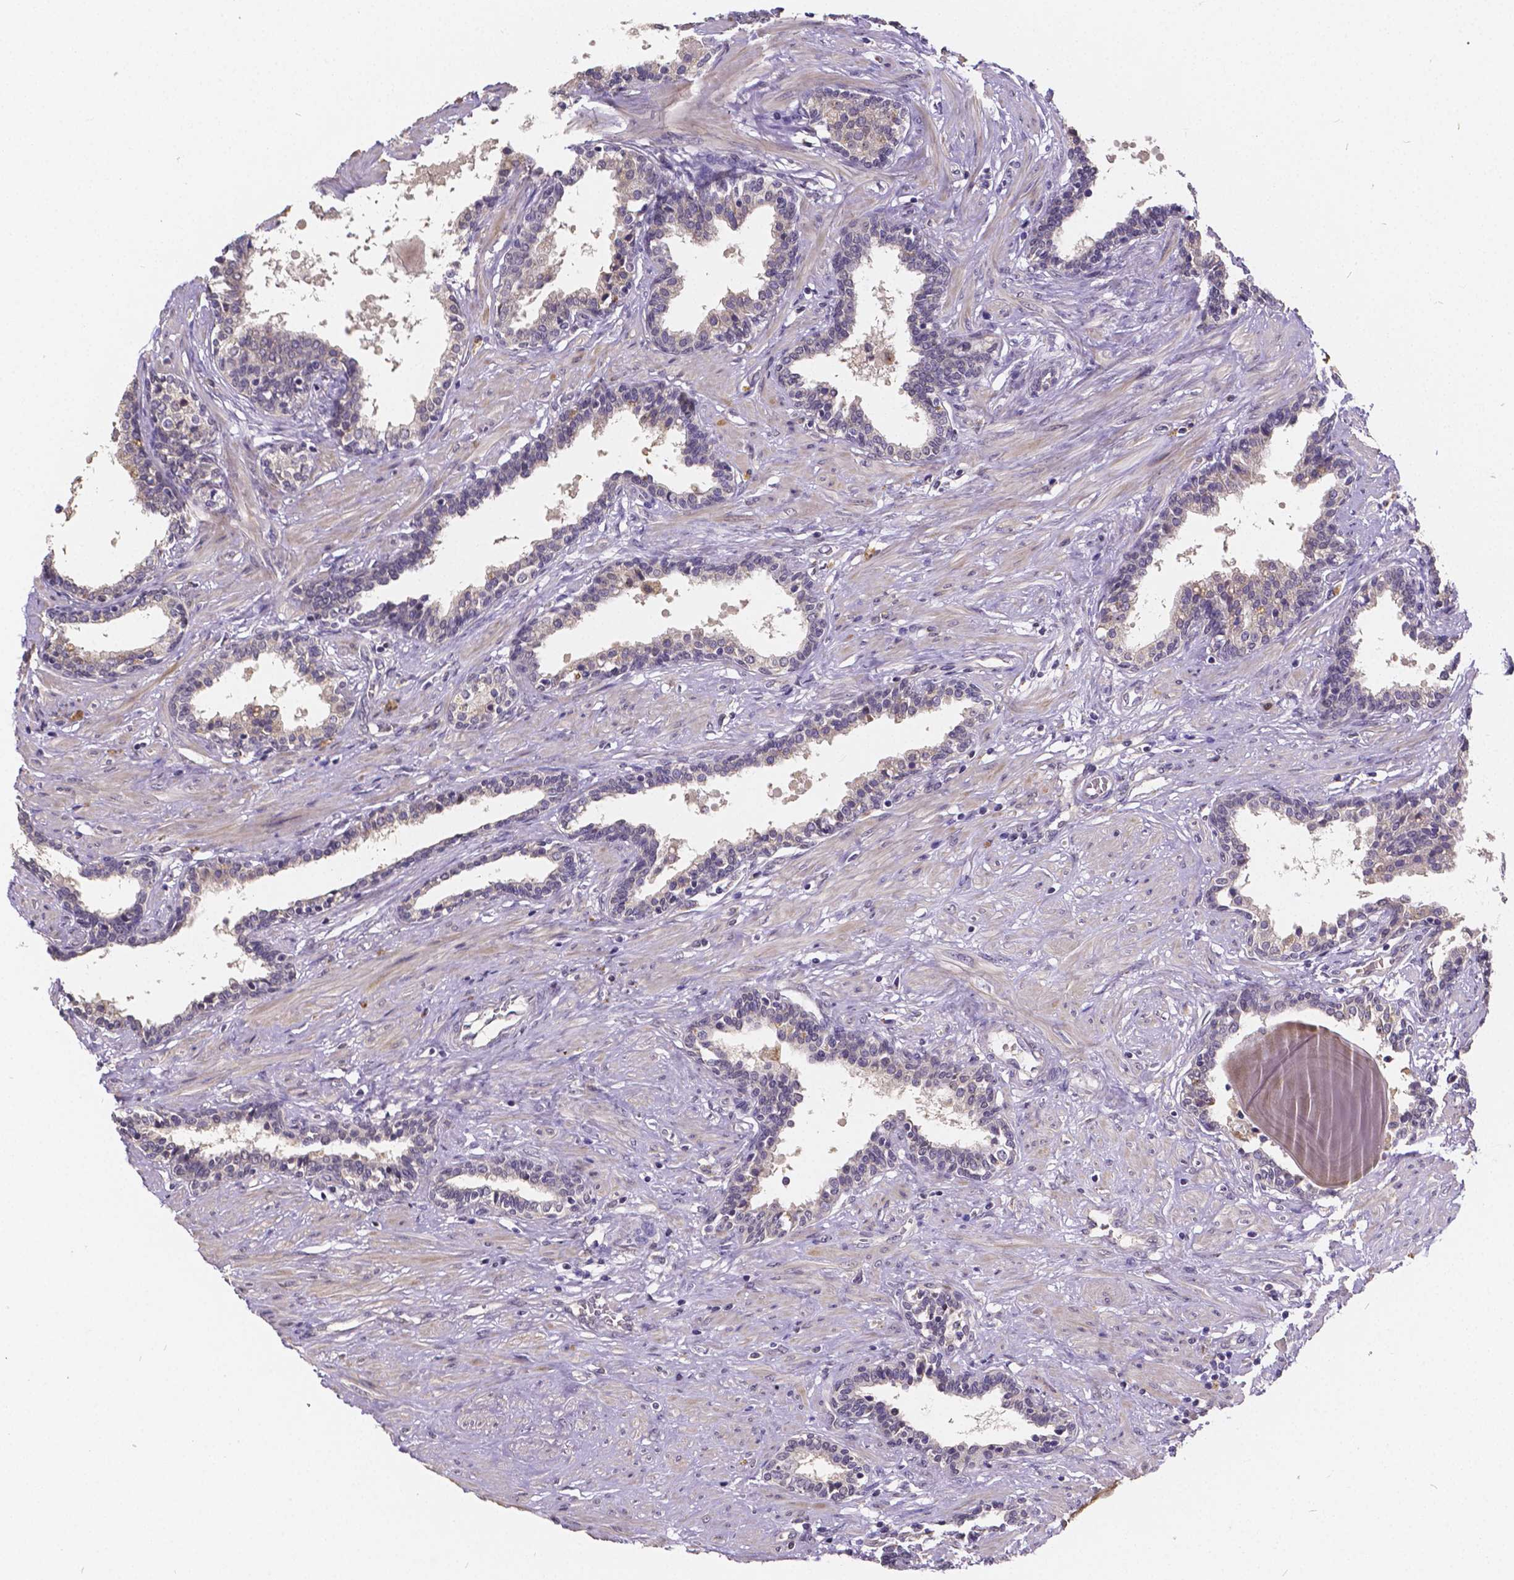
{"staining": {"intensity": "negative", "quantity": "none", "location": "none"}, "tissue": "prostate", "cell_type": "Glandular cells", "image_type": "normal", "snomed": [{"axis": "morphology", "description": "Normal tissue, NOS"}, {"axis": "topography", "description": "Prostate"}], "caption": "Histopathology image shows no significant protein positivity in glandular cells of unremarkable prostate. The staining was performed using DAB (3,3'-diaminobenzidine) to visualize the protein expression in brown, while the nuclei were stained in blue with hematoxylin (Magnification: 20x).", "gene": "CTNNA2", "patient": {"sex": "male", "age": 55}}